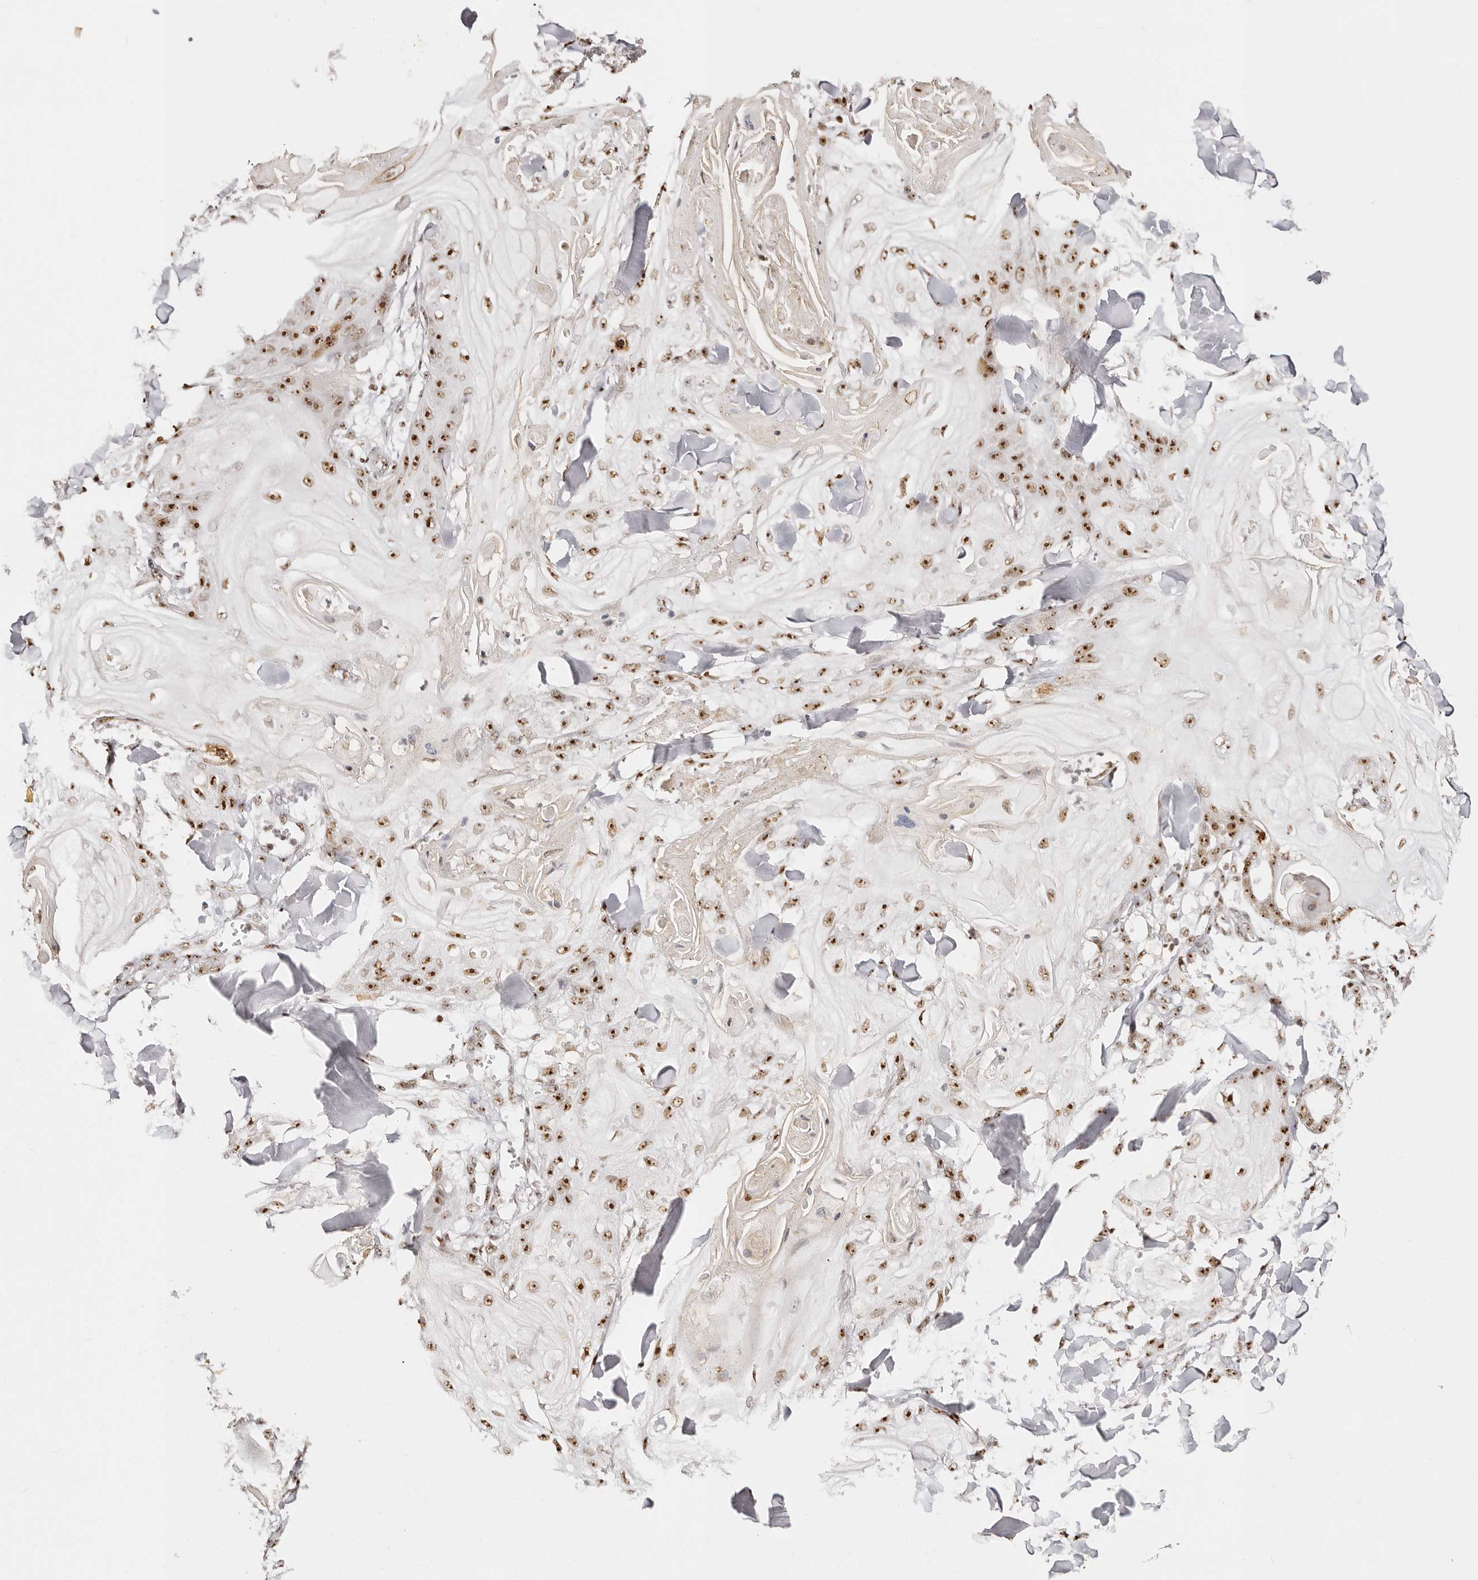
{"staining": {"intensity": "strong", "quantity": ">75%", "location": "nuclear"}, "tissue": "skin cancer", "cell_type": "Tumor cells", "image_type": "cancer", "snomed": [{"axis": "morphology", "description": "Squamous cell carcinoma, NOS"}, {"axis": "topography", "description": "Skin"}], "caption": "Protein expression analysis of squamous cell carcinoma (skin) demonstrates strong nuclear positivity in about >75% of tumor cells.", "gene": "IQGAP3", "patient": {"sex": "male", "age": 74}}